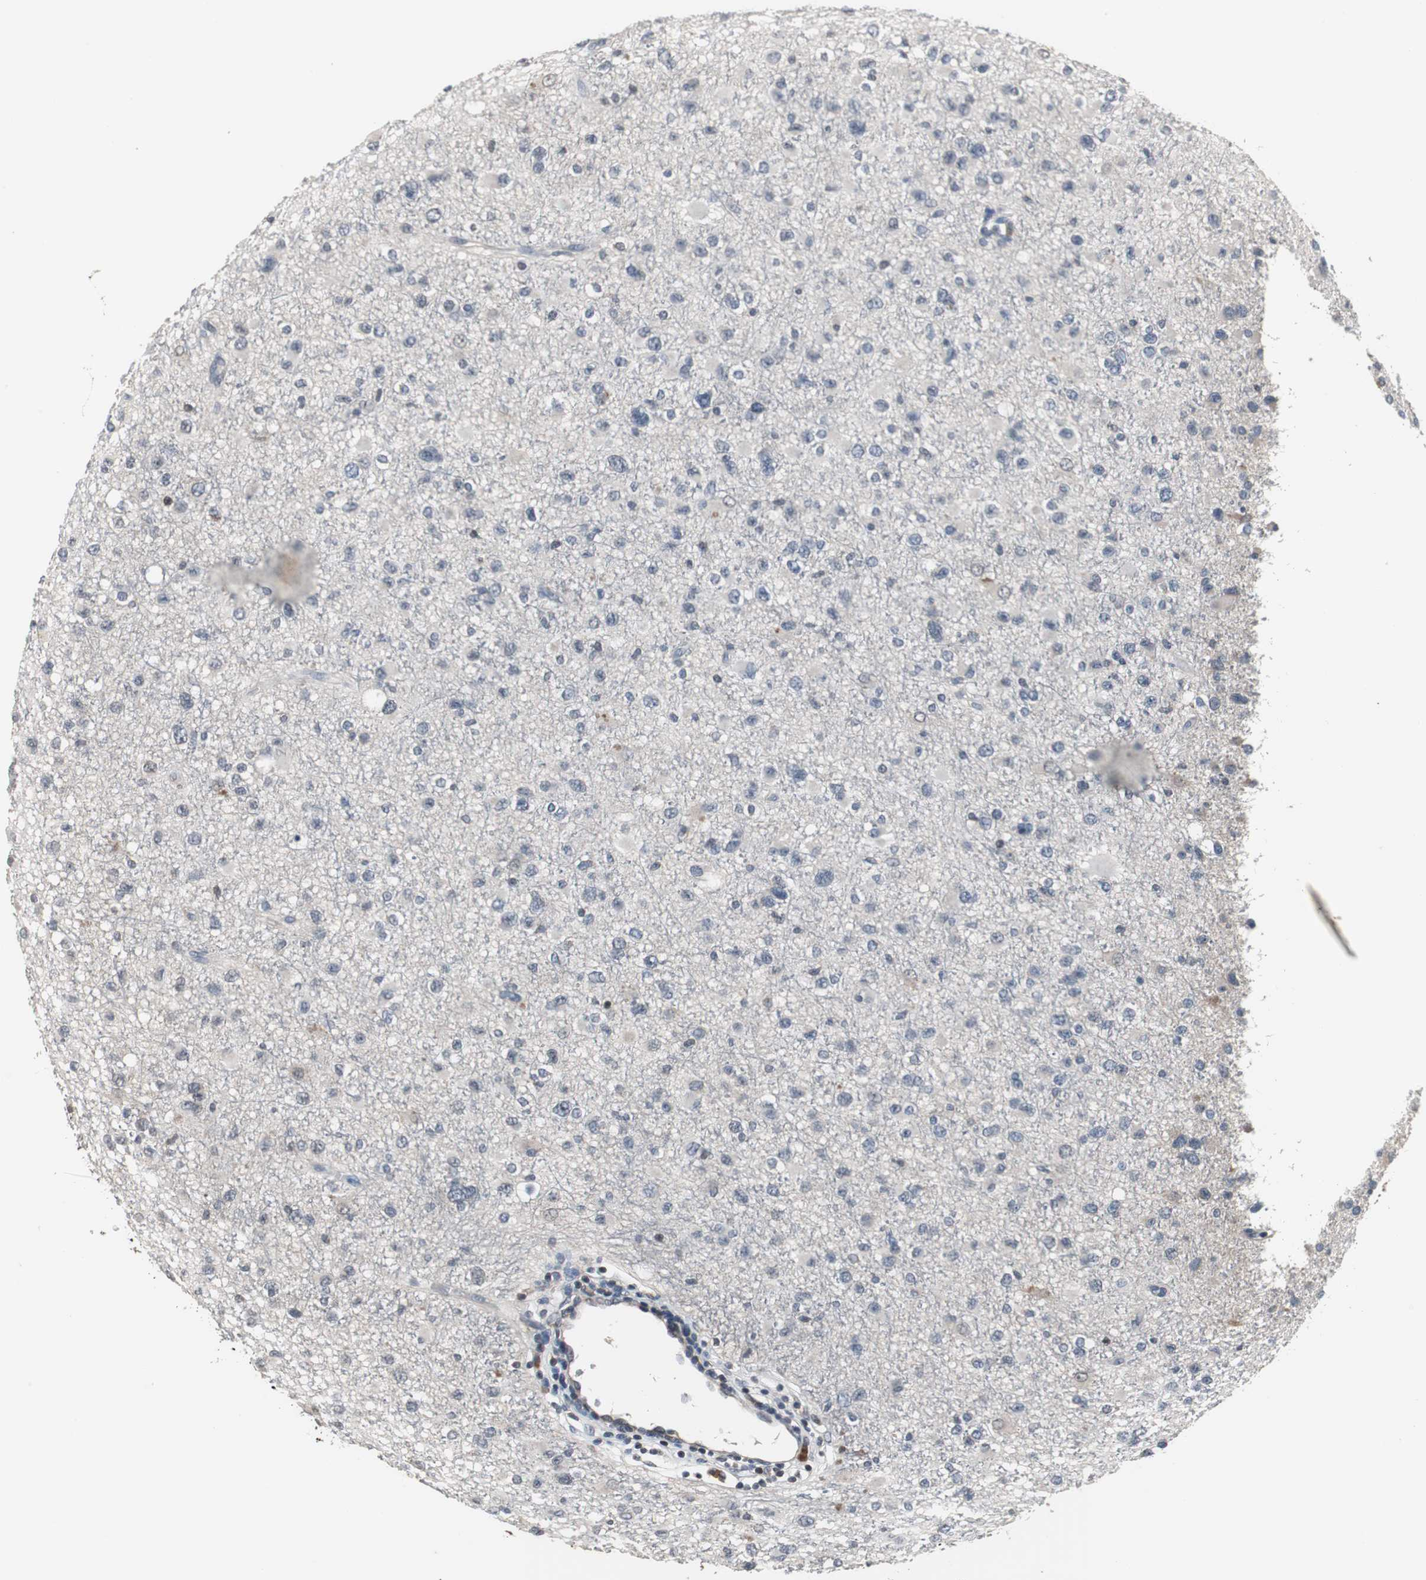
{"staining": {"intensity": "negative", "quantity": "none", "location": "none"}, "tissue": "glioma", "cell_type": "Tumor cells", "image_type": "cancer", "snomed": [{"axis": "morphology", "description": "Glioma, malignant, Low grade"}, {"axis": "topography", "description": "Brain"}], "caption": "High magnification brightfield microscopy of malignant low-grade glioma stained with DAB (3,3'-diaminobenzidine) (brown) and counterstained with hematoxylin (blue): tumor cells show no significant positivity. Nuclei are stained in blue.", "gene": "ZSCAN22", "patient": {"sex": "male", "age": 42}}